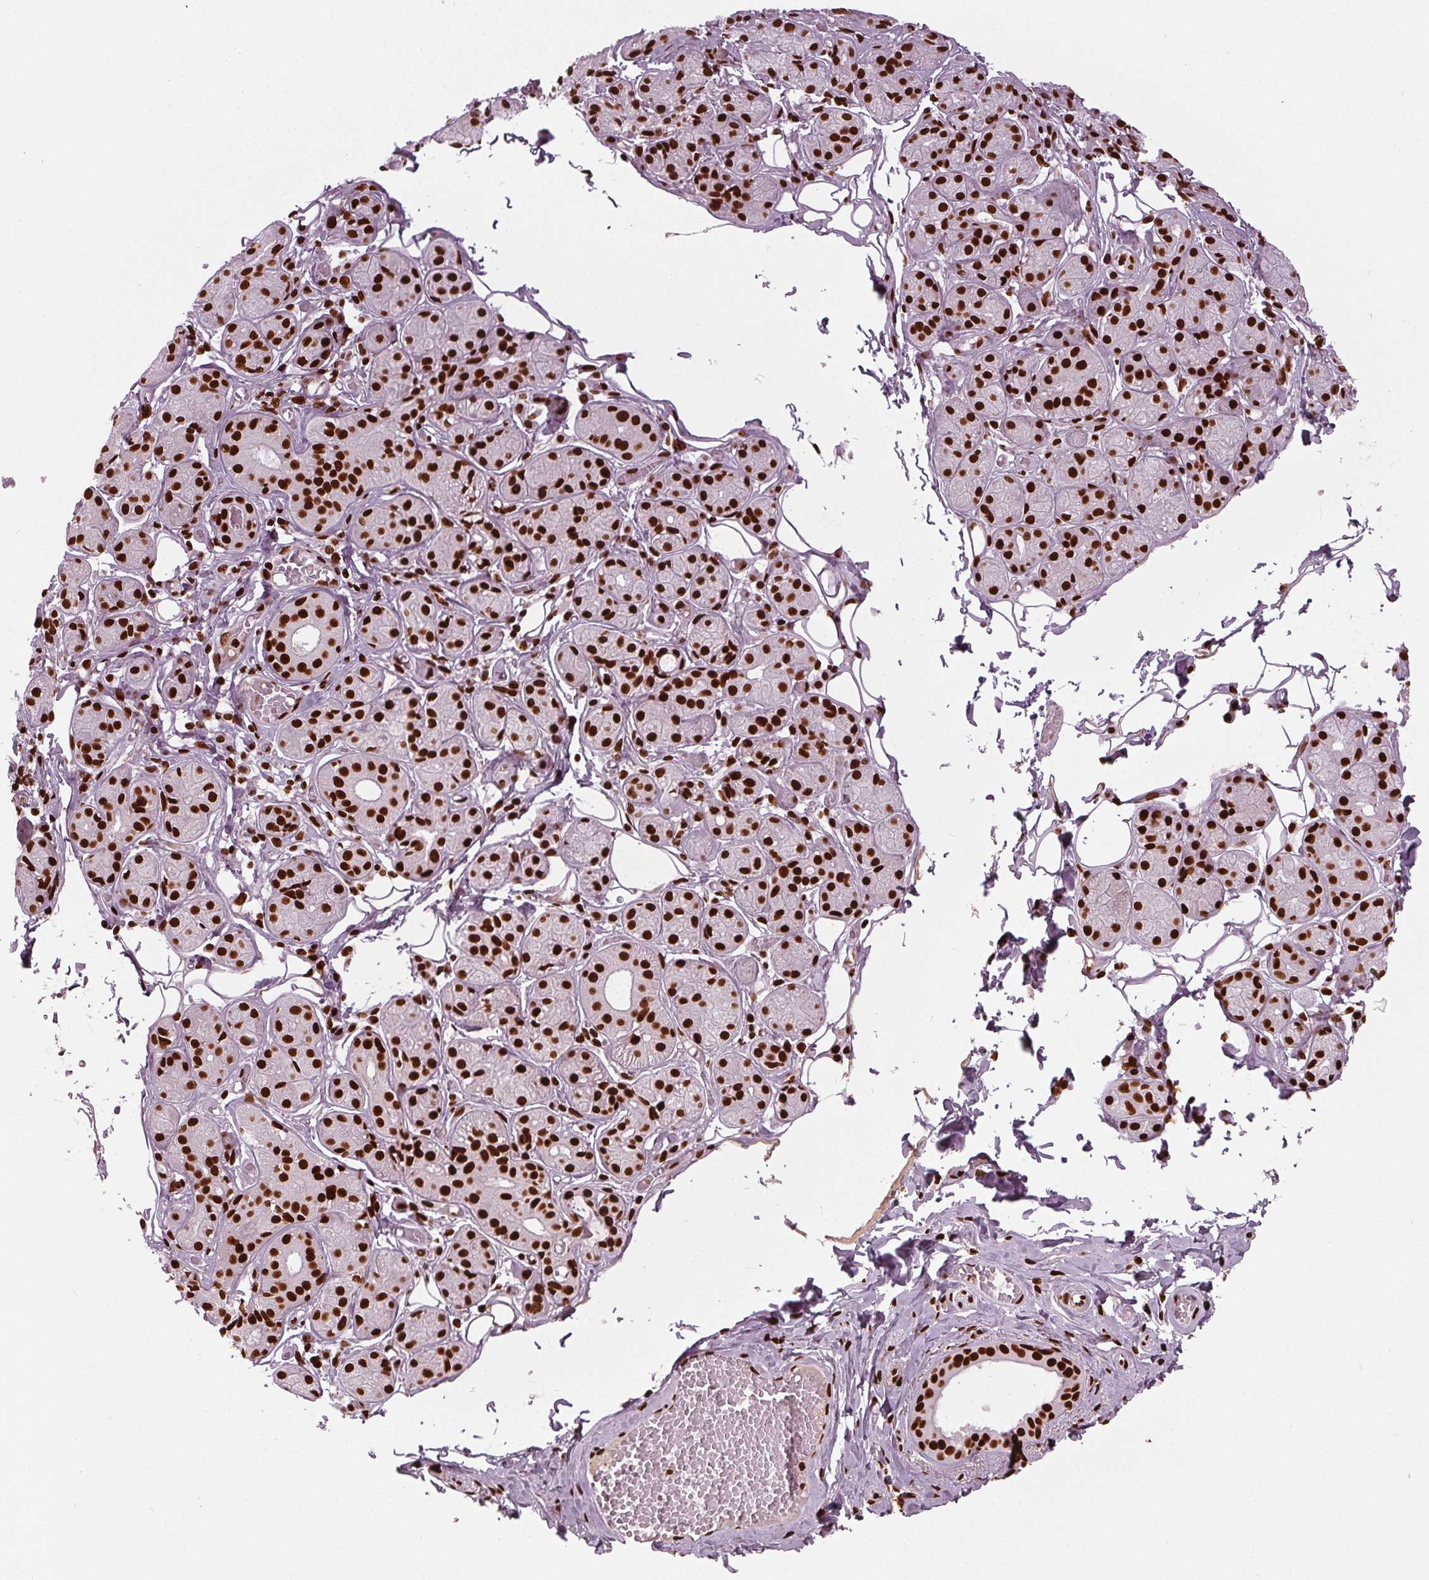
{"staining": {"intensity": "strong", "quantity": ">75%", "location": "nuclear"}, "tissue": "salivary gland", "cell_type": "Glandular cells", "image_type": "normal", "snomed": [{"axis": "morphology", "description": "Normal tissue, NOS"}, {"axis": "topography", "description": "Salivary gland"}, {"axis": "topography", "description": "Peripheral nerve tissue"}], "caption": "Immunohistochemistry of unremarkable salivary gland reveals high levels of strong nuclear positivity in about >75% of glandular cells.", "gene": "BRD4", "patient": {"sex": "male", "age": 71}}